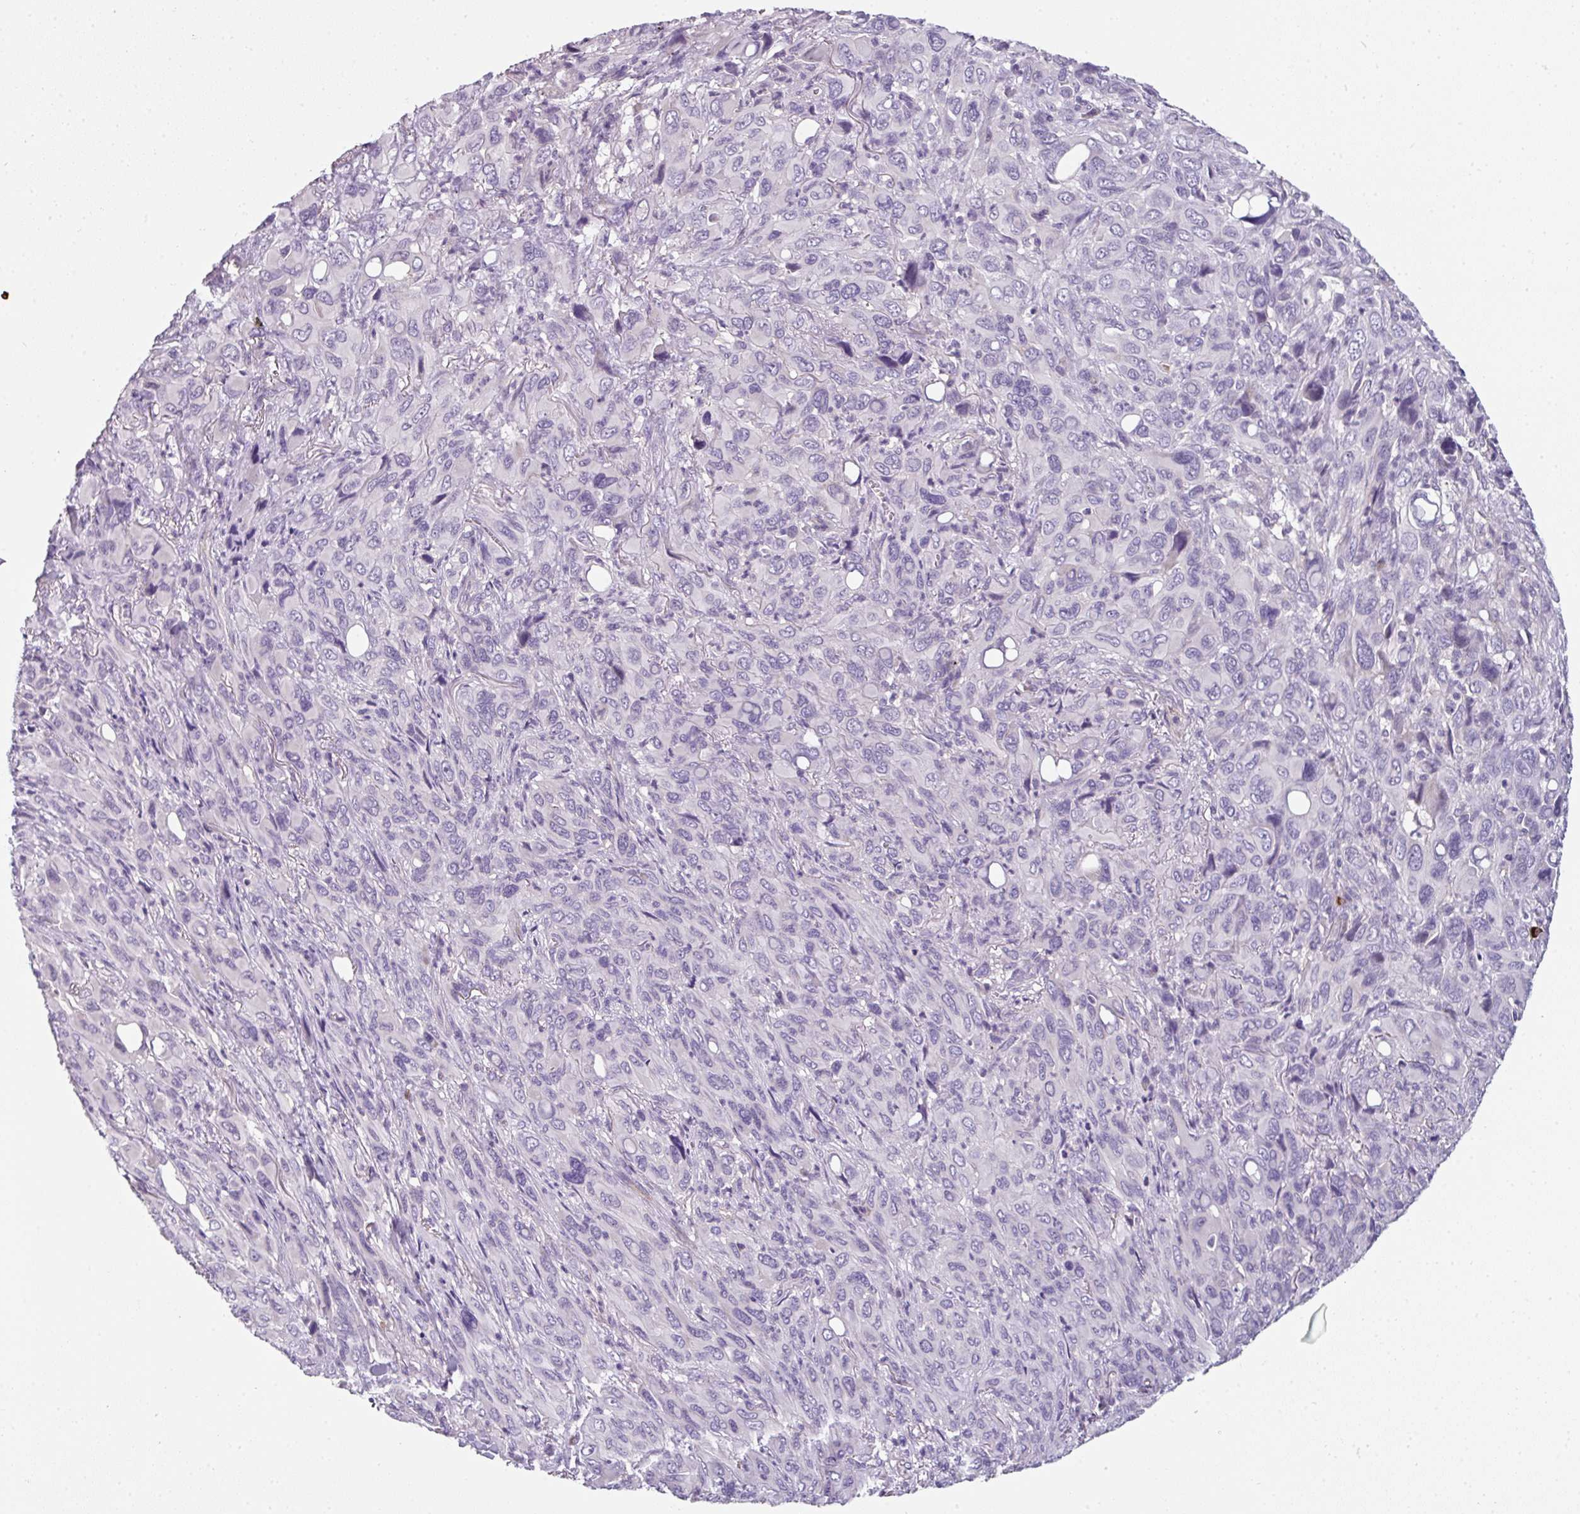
{"staining": {"intensity": "negative", "quantity": "none", "location": "none"}, "tissue": "melanoma", "cell_type": "Tumor cells", "image_type": "cancer", "snomed": [{"axis": "morphology", "description": "Malignant melanoma, Metastatic site"}, {"axis": "topography", "description": "Lung"}], "caption": "A photomicrograph of malignant melanoma (metastatic site) stained for a protein demonstrates no brown staining in tumor cells. (DAB IHC with hematoxylin counter stain).", "gene": "FHAD1", "patient": {"sex": "male", "age": 48}}